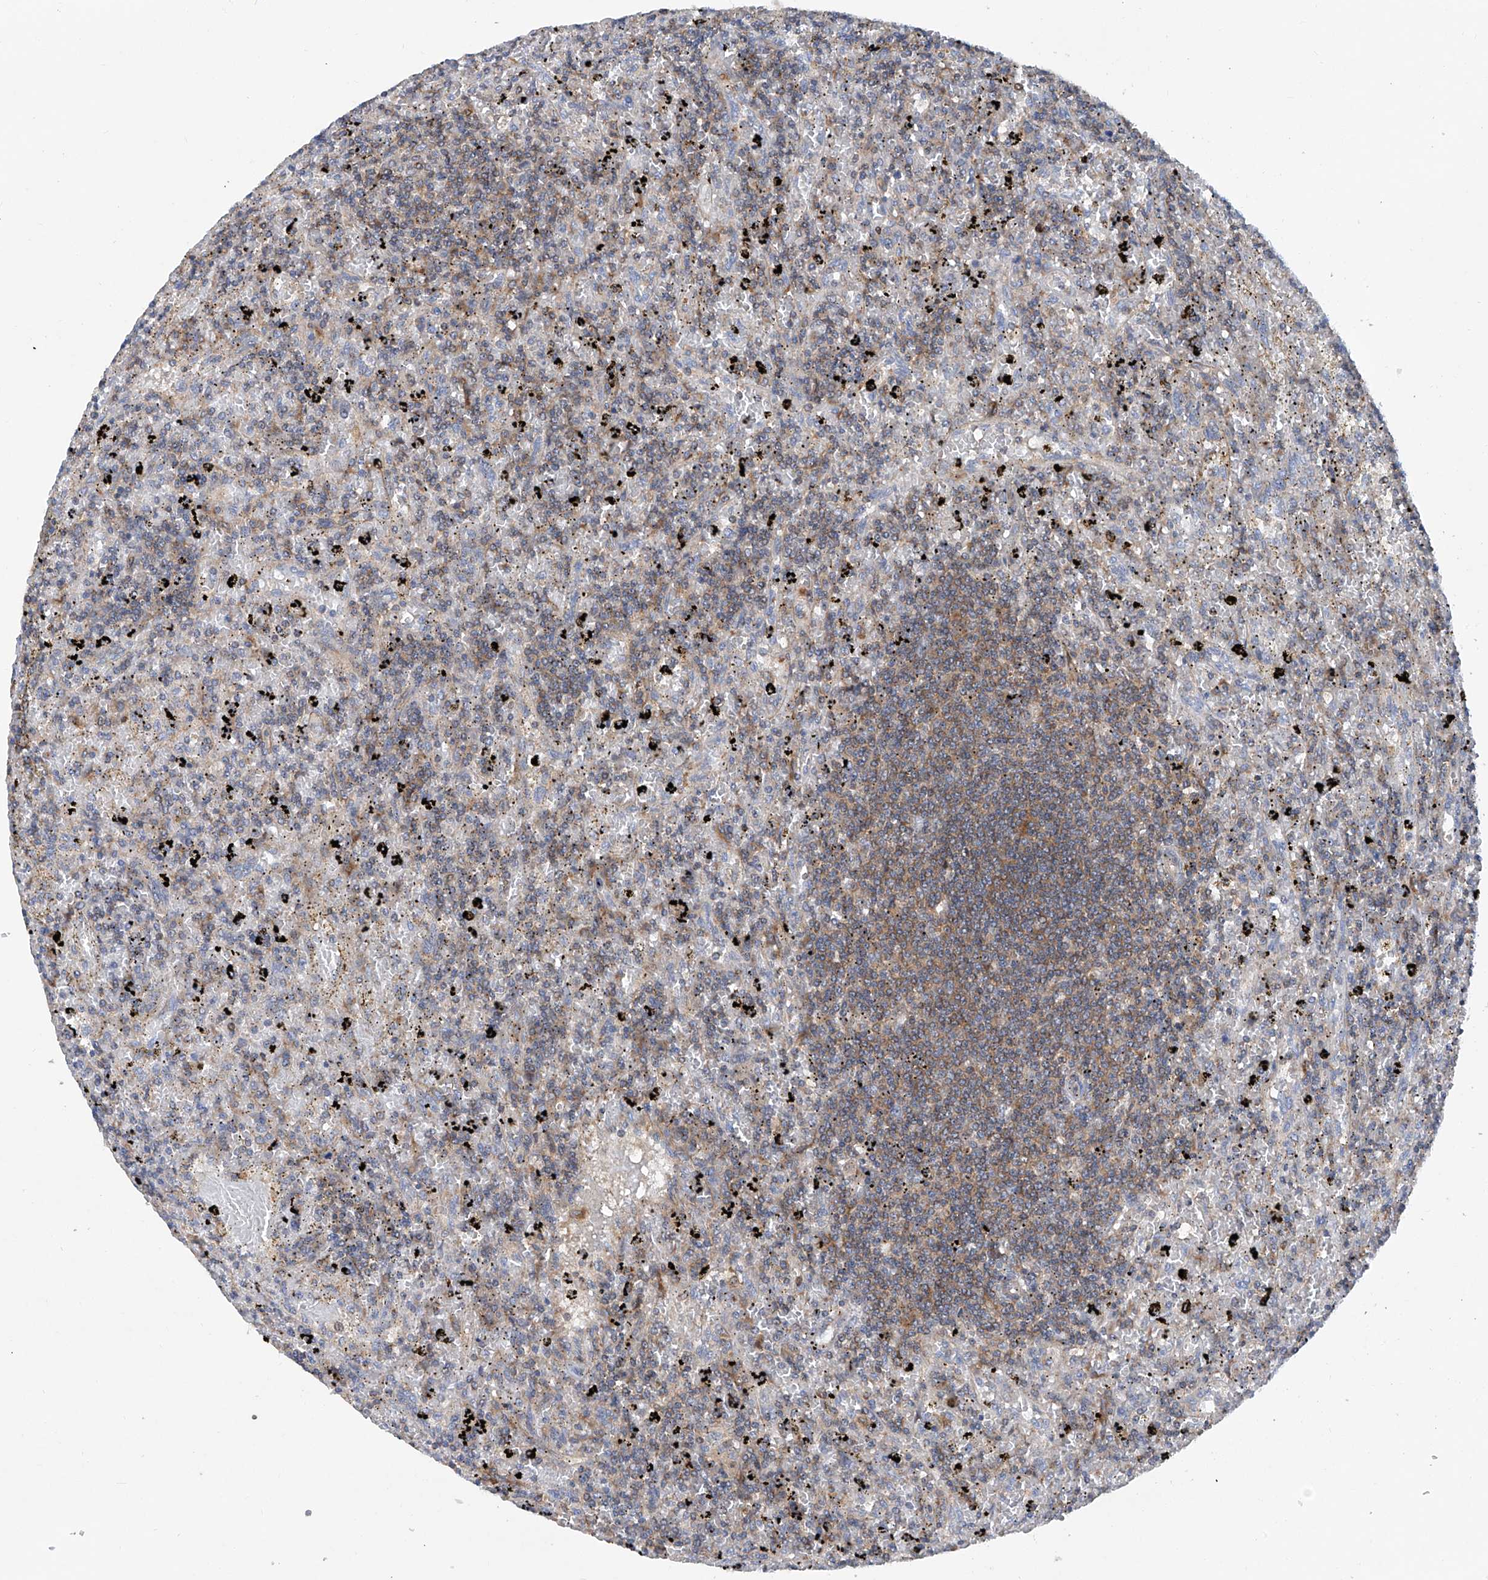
{"staining": {"intensity": "weak", "quantity": "25%-75%", "location": "cytoplasmic/membranous"}, "tissue": "lymphoma", "cell_type": "Tumor cells", "image_type": "cancer", "snomed": [{"axis": "morphology", "description": "Malignant lymphoma, non-Hodgkin's type, Low grade"}, {"axis": "topography", "description": "Spleen"}], "caption": "The histopathology image exhibits staining of lymphoma, revealing weak cytoplasmic/membranous protein staining (brown color) within tumor cells.", "gene": "TRIM38", "patient": {"sex": "male", "age": 76}}